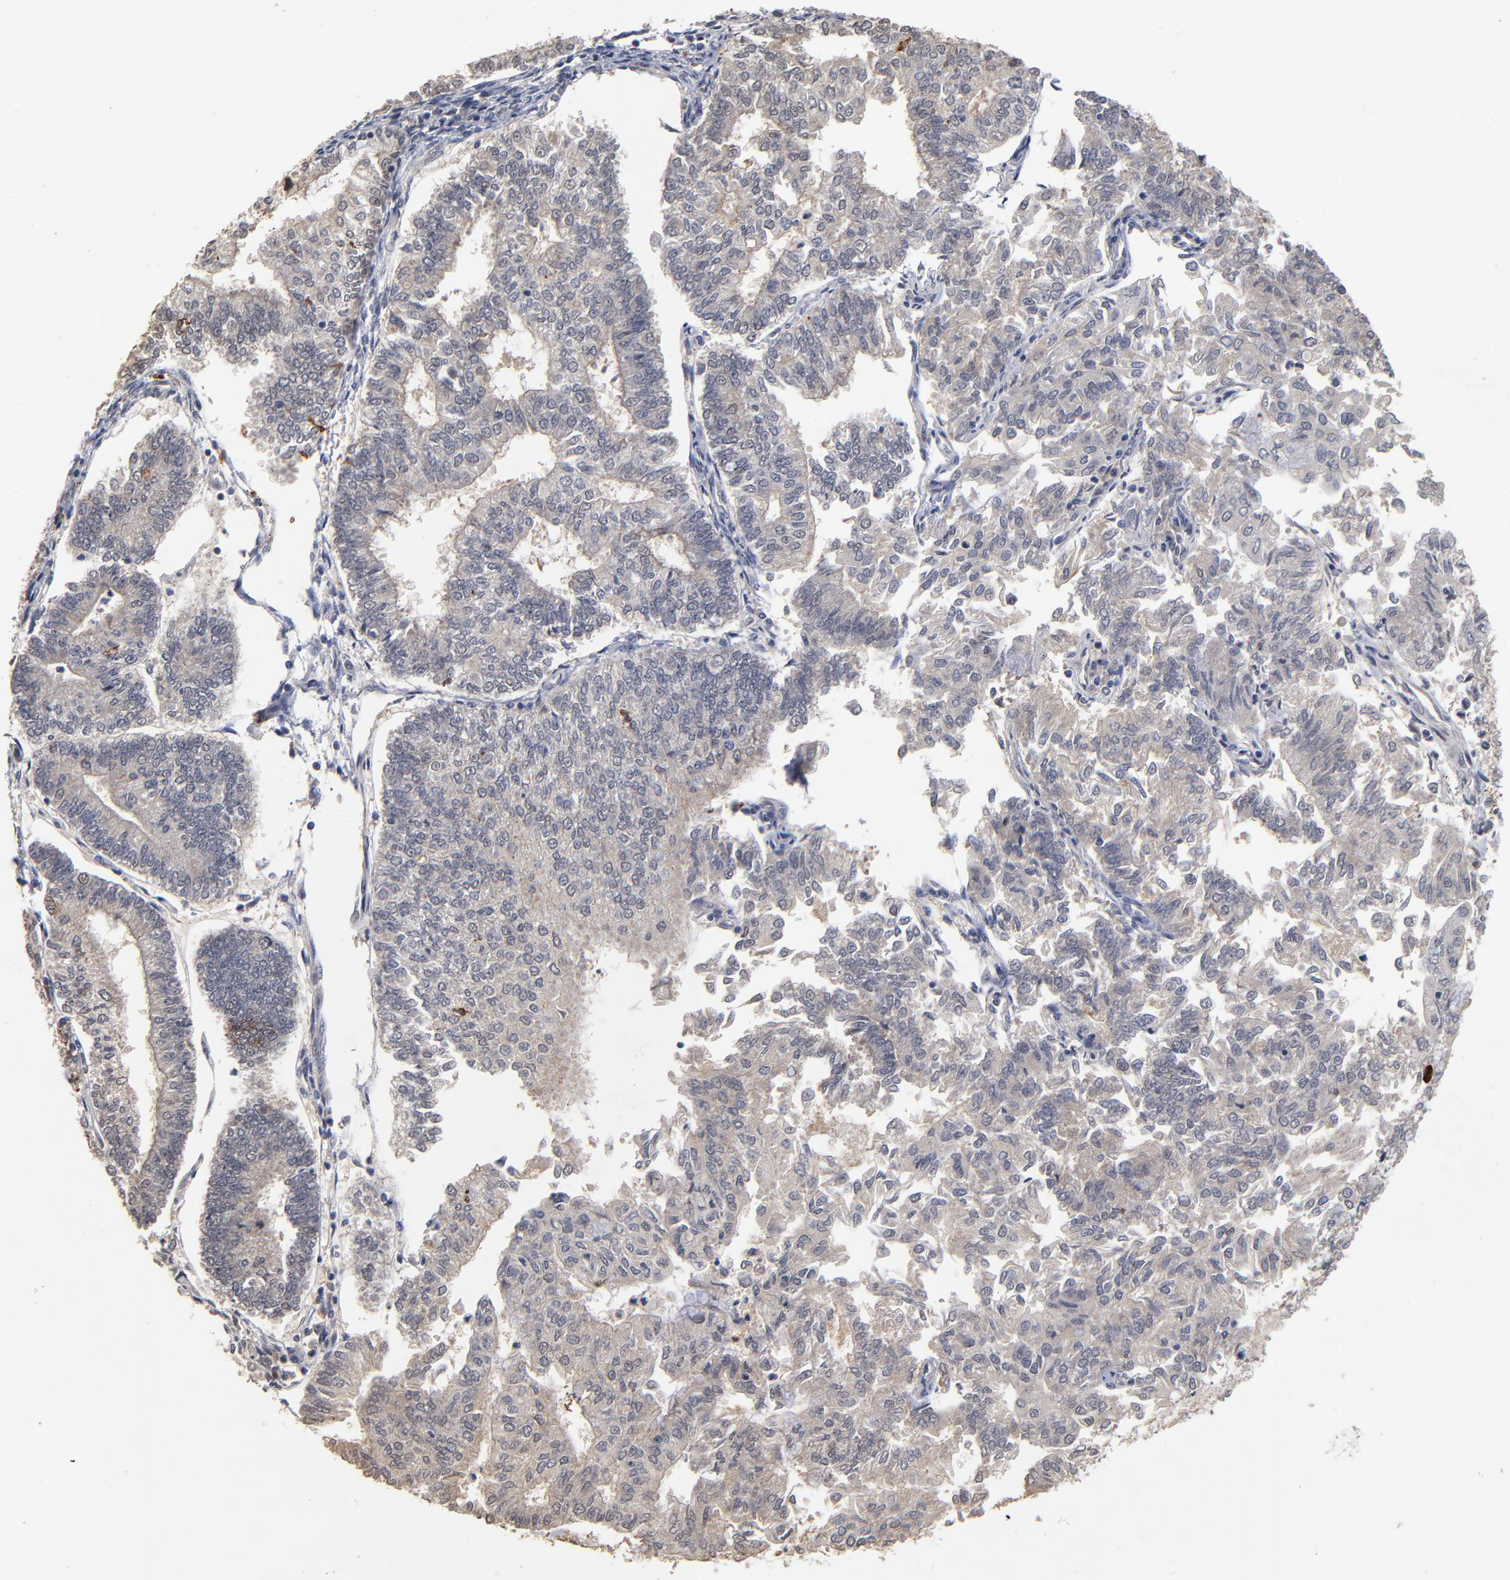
{"staining": {"intensity": "moderate", "quantity": "<25%", "location": "cytoplasmic/membranous"}, "tissue": "endometrial cancer", "cell_type": "Tumor cells", "image_type": "cancer", "snomed": [{"axis": "morphology", "description": "Adenocarcinoma, NOS"}, {"axis": "topography", "description": "Endometrium"}], "caption": "A low amount of moderate cytoplasmic/membranous staining is seen in about <25% of tumor cells in endometrial cancer (adenocarcinoma) tissue.", "gene": "ASB8", "patient": {"sex": "female", "age": 59}}